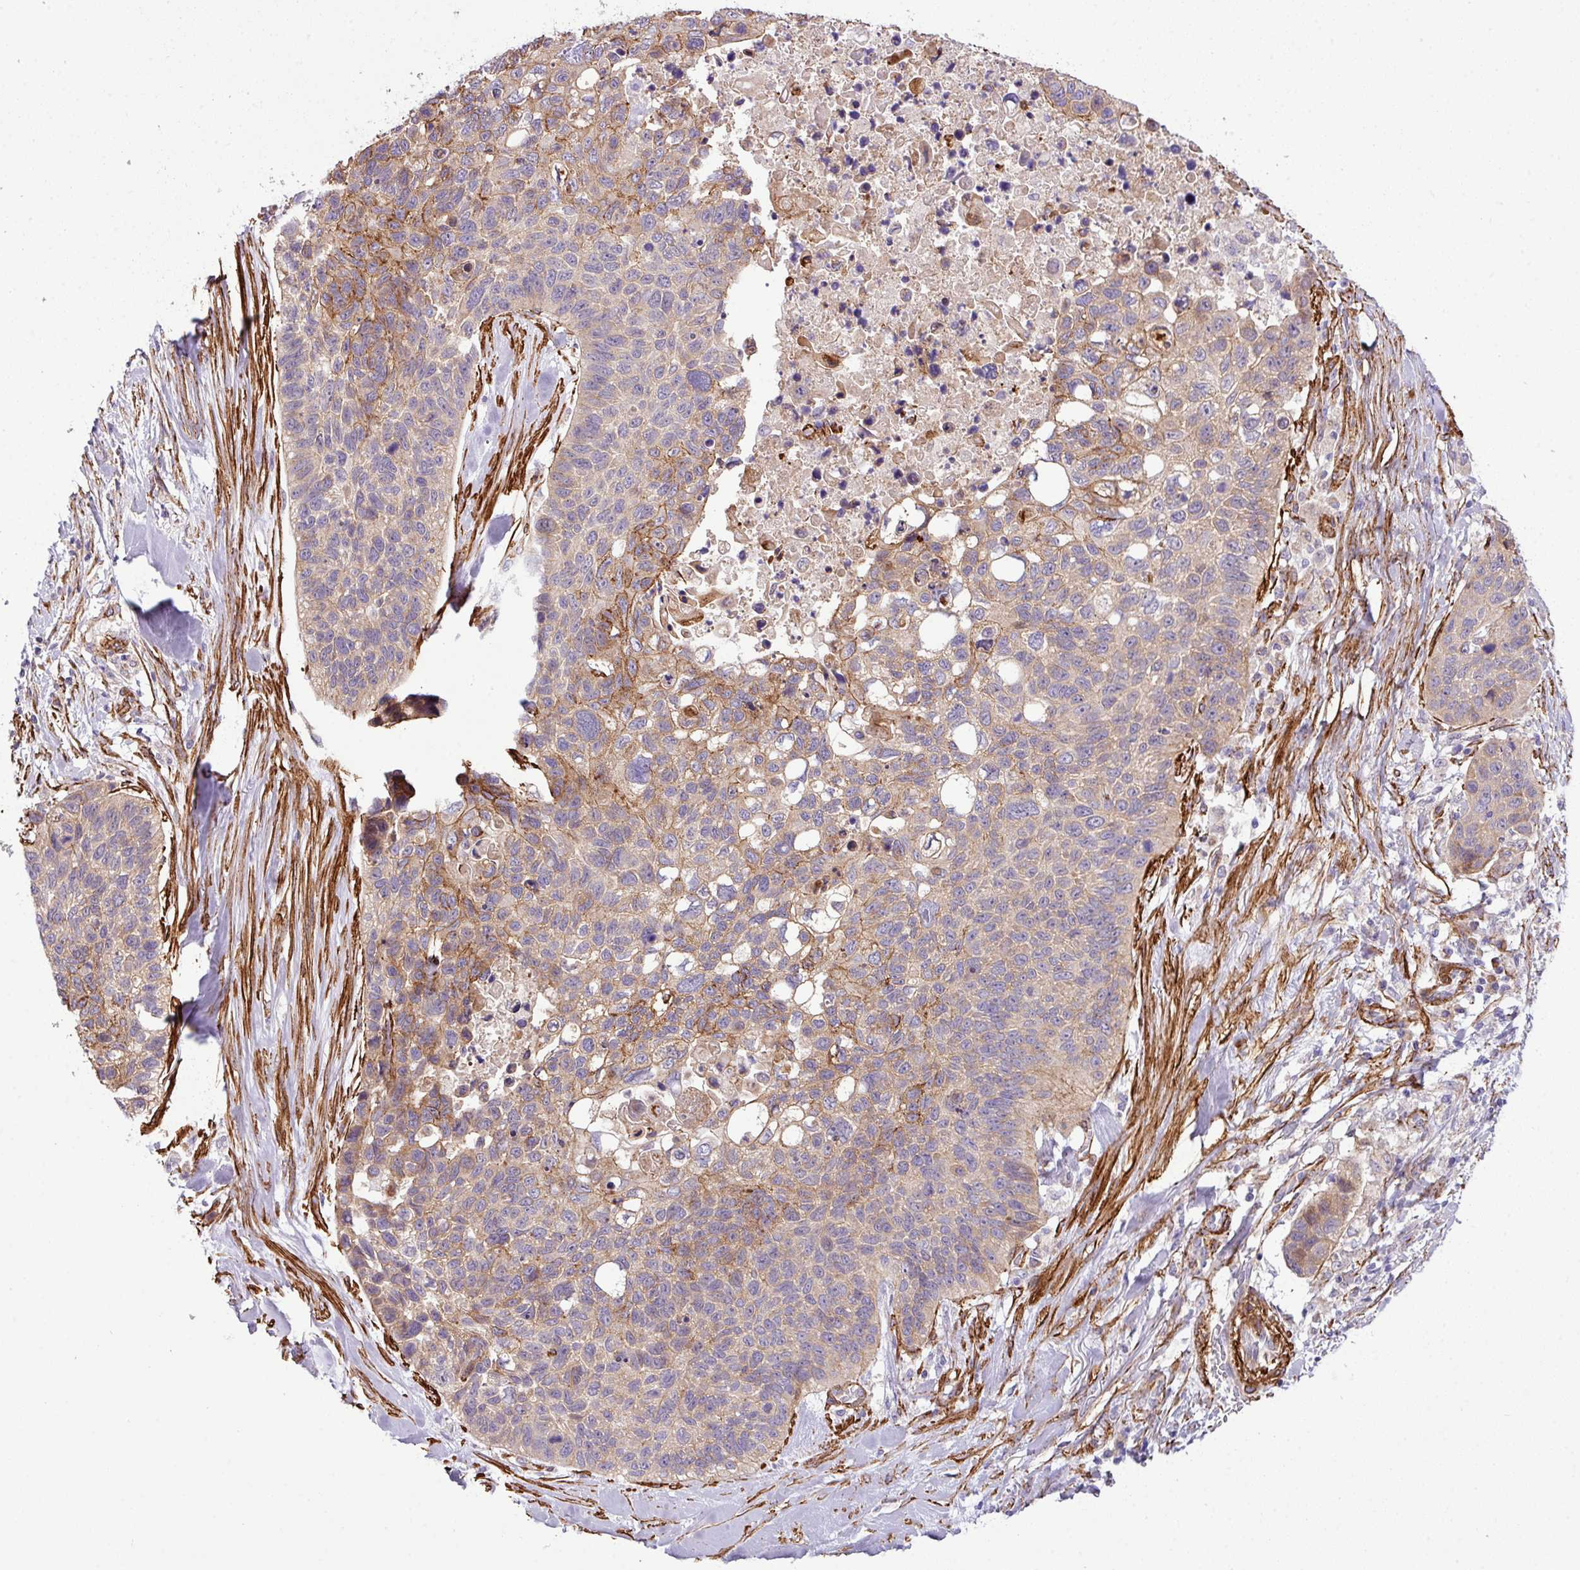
{"staining": {"intensity": "moderate", "quantity": "25%-75%", "location": "cytoplasmic/membranous"}, "tissue": "lung cancer", "cell_type": "Tumor cells", "image_type": "cancer", "snomed": [{"axis": "morphology", "description": "Squamous cell carcinoma, NOS"}, {"axis": "topography", "description": "Lung"}], "caption": "This is an image of IHC staining of lung squamous cell carcinoma, which shows moderate positivity in the cytoplasmic/membranous of tumor cells.", "gene": "FAM47E", "patient": {"sex": "male", "age": 62}}